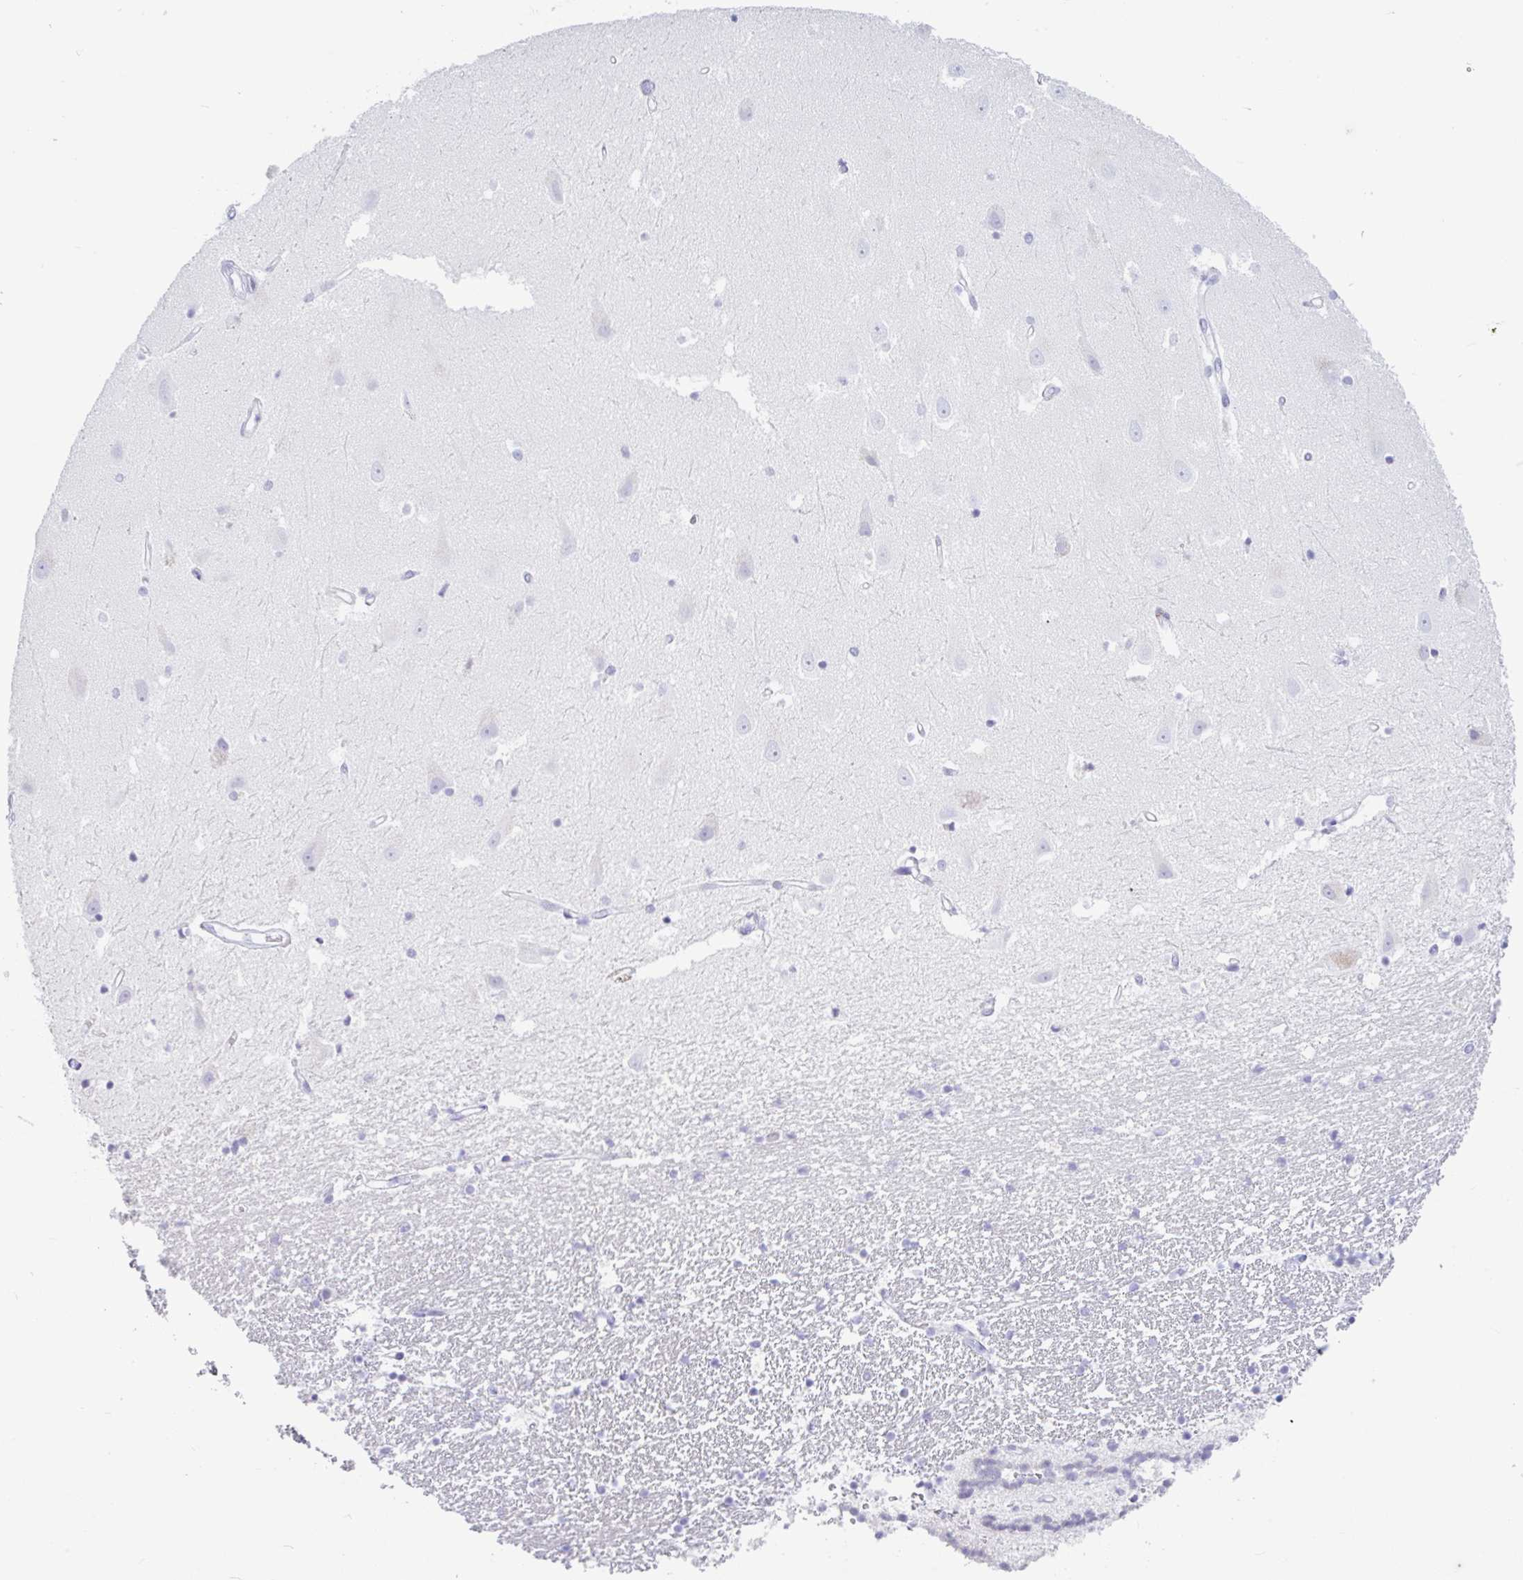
{"staining": {"intensity": "negative", "quantity": "none", "location": "none"}, "tissue": "hippocampus", "cell_type": "Glial cells", "image_type": "normal", "snomed": [{"axis": "morphology", "description": "Normal tissue, NOS"}, {"axis": "topography", "description": "Hippocampus"}], "caption": "This is an immunohistochemistry photomicrograph of normal hippocampus. There is no staining in glial cells.", "gene": "CTSE", "patient": {"sex": "male", "age": 63}}